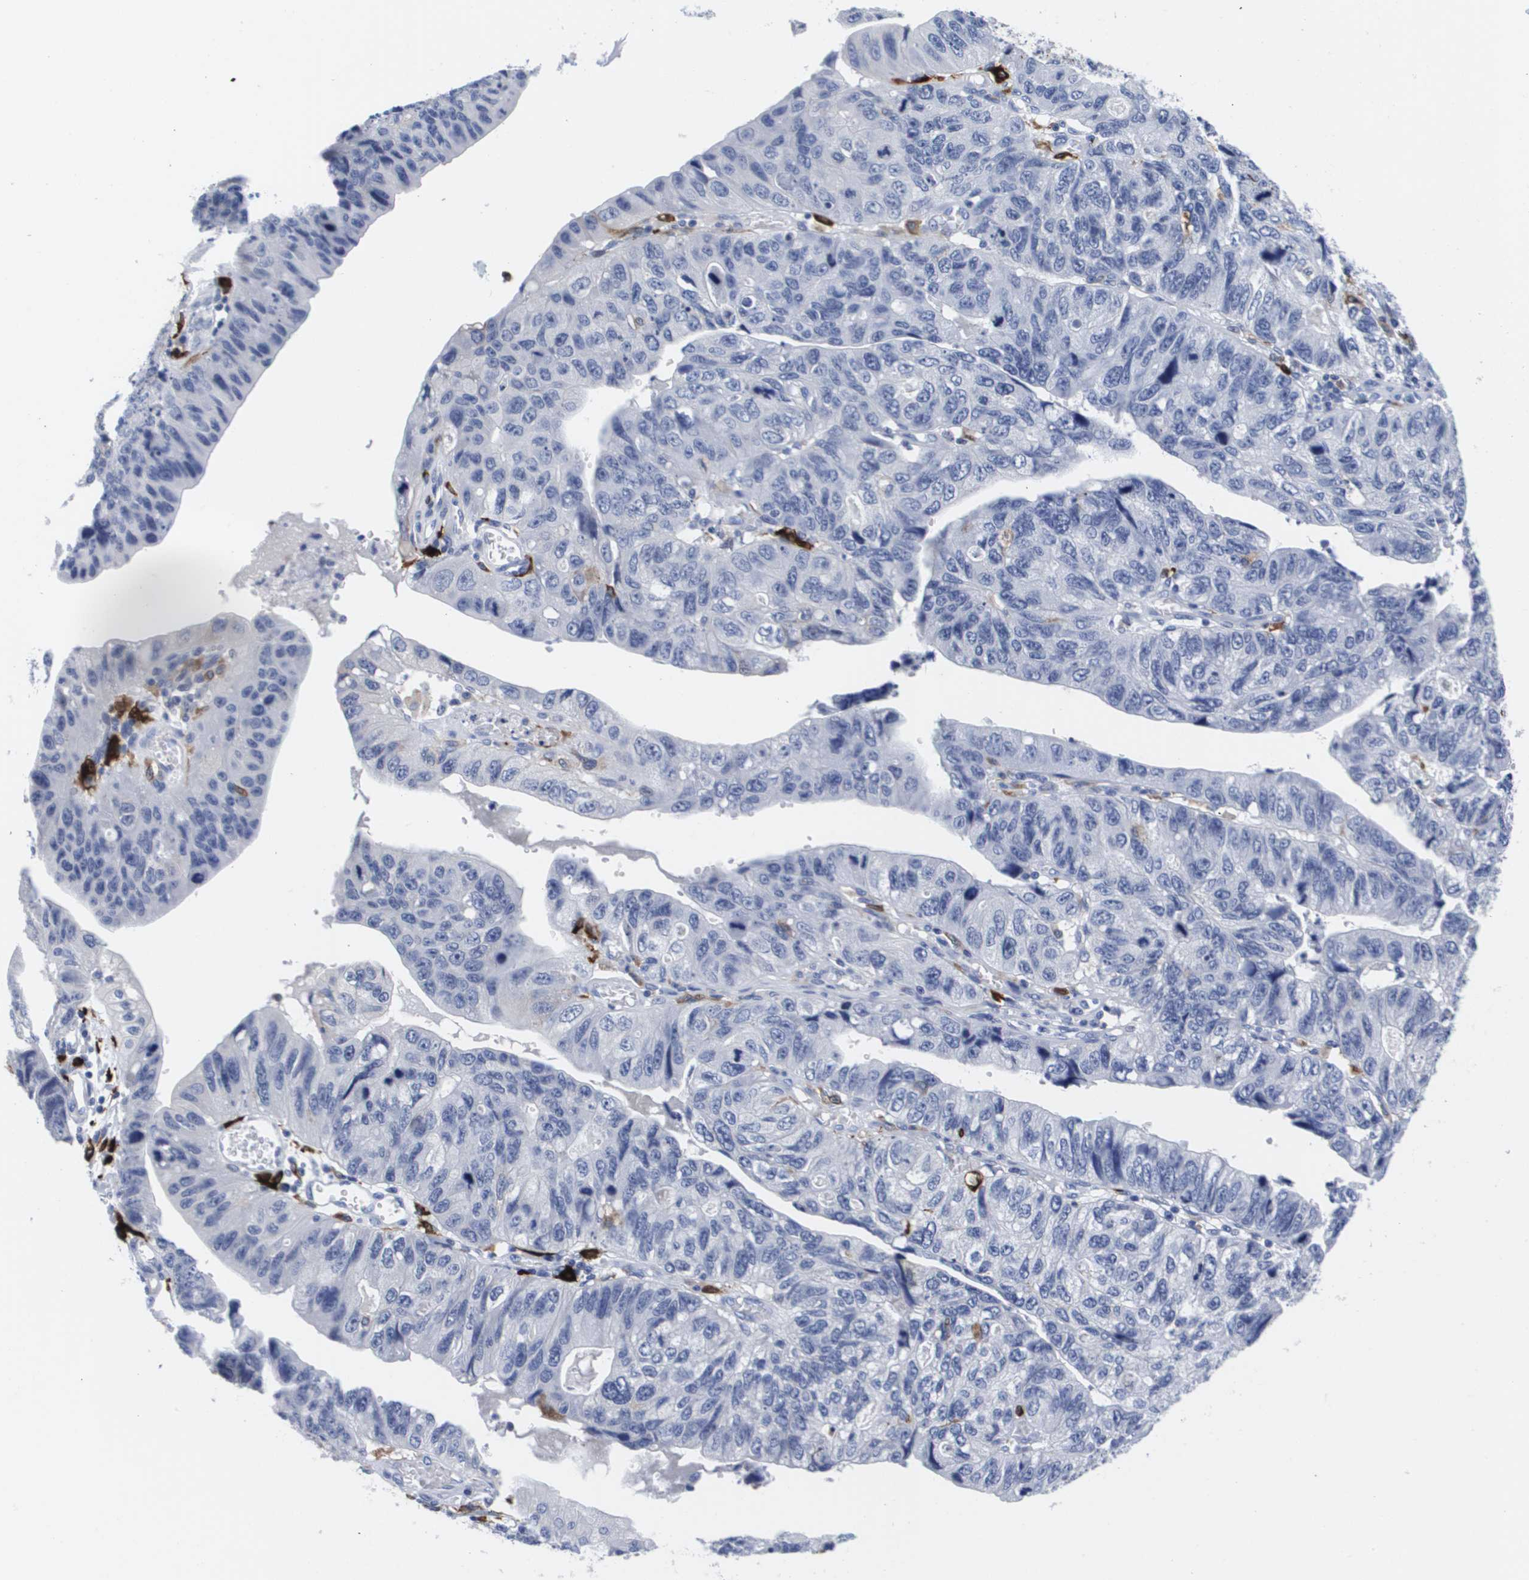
{"staining": {"intensity": "negative", "quantity": "none", "location": "none"}, "tissue": "stomach cancer", "cell_type": "Tumor cells", "image_type": "cancer", "snomed": [{"axis": "morphology", "description": "Adenocarcinoma, NOS"}, {"axis": "topography", "description": "Stomach"}], "caption": "Tumor cells are negative for protein expression in human adenocarcinoma (stomach).", "gene": "HMOX1", "patient": {"sex": "male", "age": 59}}